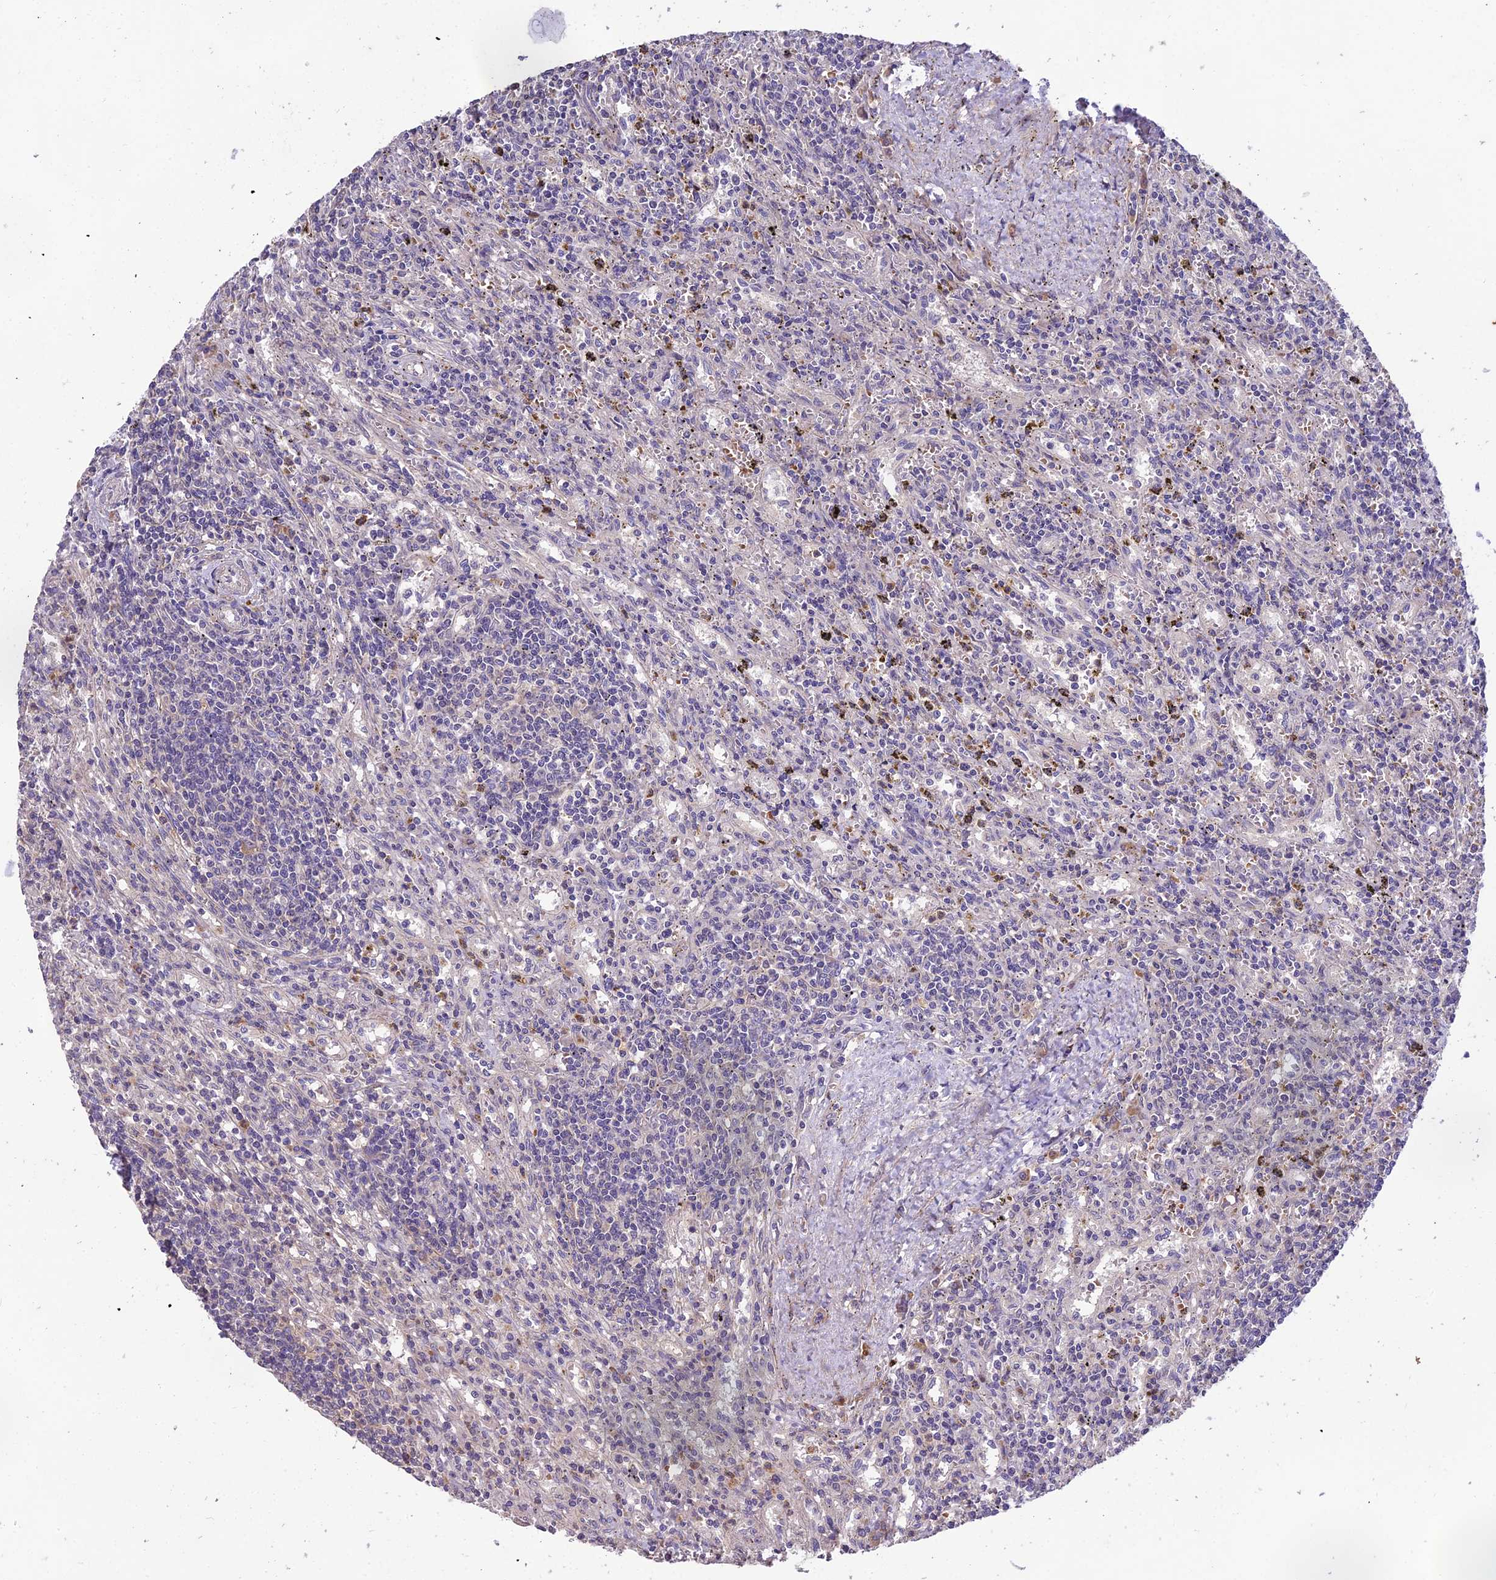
{"staining": {"intensity": "negative", "quantity": "none", "location": "none"}, "tissue": "lymphoma", "cell_type": "Tumor cells", "image_type": "cancer", "snomed": [{"axis": "morphology", "description": "Malignant lymphoma, non-Hodgkin's type, Low grade"}, {"axis": "topography", "description": "Spleen"}], "caption": "This is a histopathology image of immunohistochemistry (IHC) staining of lymphoma, which shows no staining in tumor cells.", "gene": "CENPL", "patient": {"sex": "male", "age": 76}}